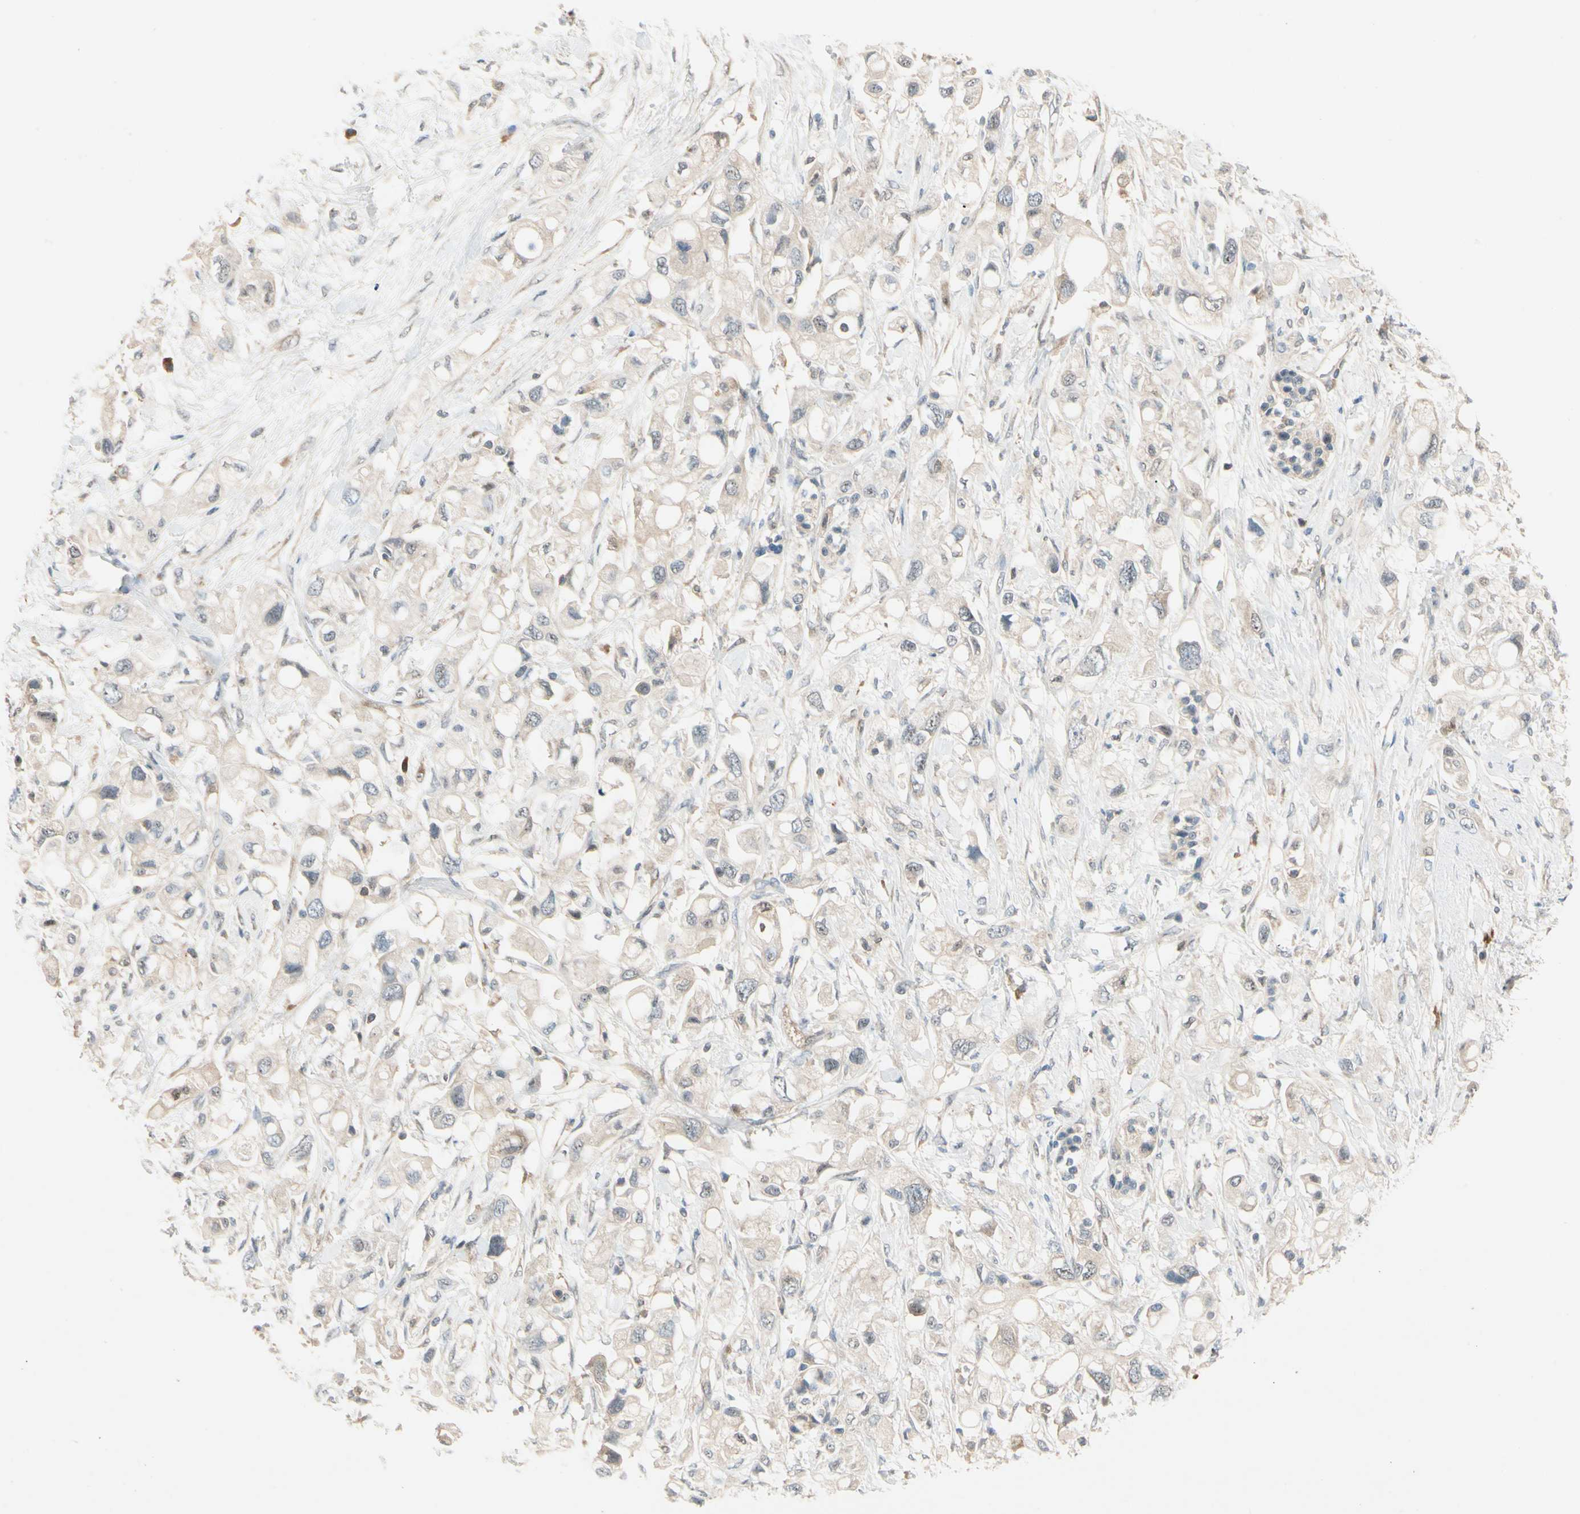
{"staining": {"intensity": "weak", "quantity": ">75%", "location": "cytoplasmic/membranous"}, "tissue": "pancreatic cancer", "cell_type": "Tumor cells", "image_type": "cancer", "snomed": [{"axis": "morphology", "description": "Adenocarcinoma, NOS"}, {"axis": "topography", "description": "Pancreas"}], "caption": "DAB immunohistochemical staining of pancreatic adenocarcinoma displays weak cytoplasmic/membranous protein expression in about >75% of tumor cells. Immunohistochemistry stains the protein in brown and the nuclei are stained blue.", "gene": "WIPI1", "patient": {"sex": "female", "age": 56}}